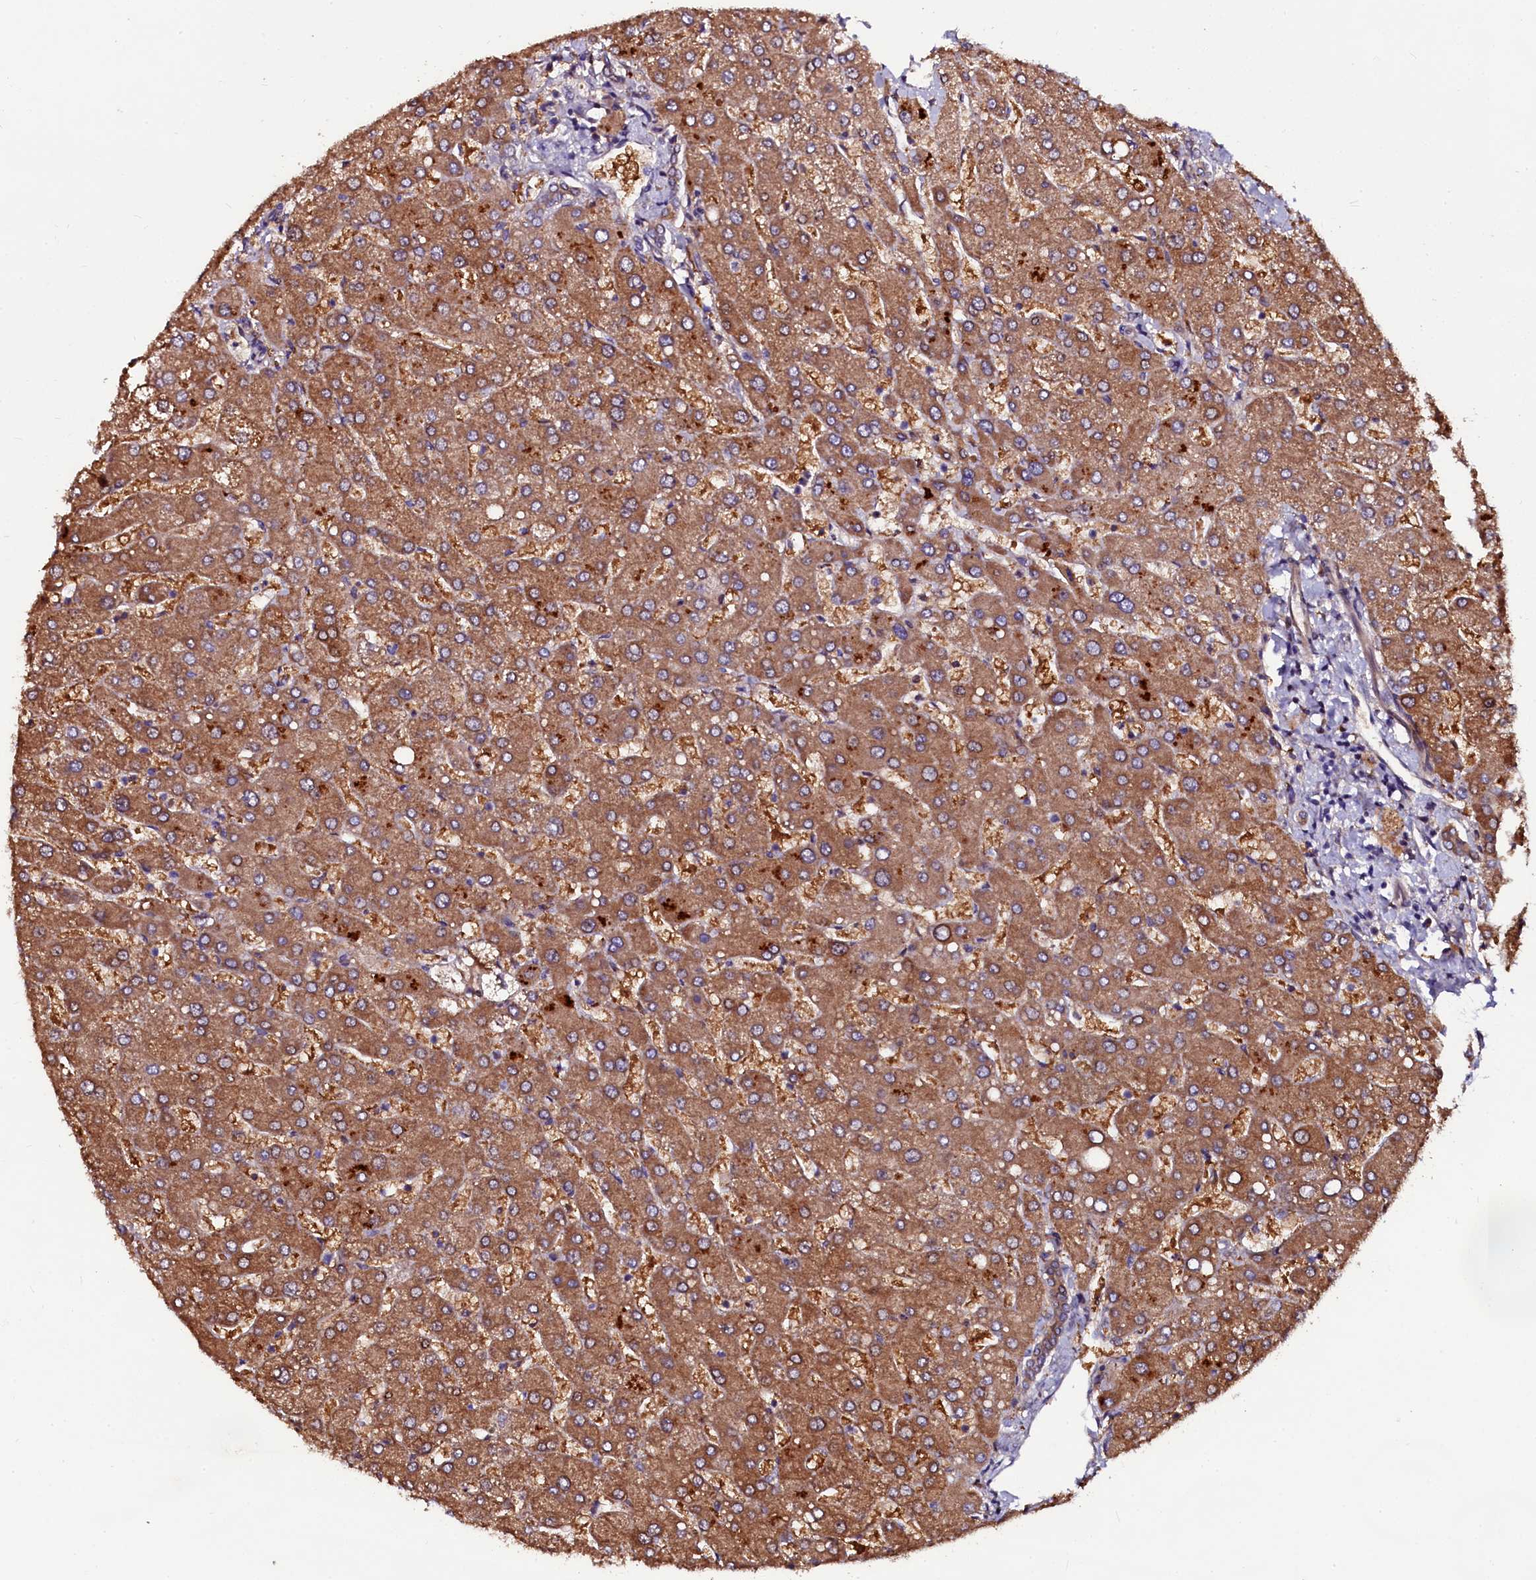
{"staining": {"intensity": "moderate", "quantity": ">75%", "location": "cytoplasmic/membranous"}, "tissue": "liver", "cell_type": "Cholangiocytes", "image_type": "normal", "snomed": [{"axis": "morphology", "description": "Normal tissue, NOS"}, {"axis": "topography", "description": "Liver"}], "caption": "Immunohistochemical staining of benign human liver shows medium levels of moderate cytoplasmic/membranous positivity in approximately >75% of cholangiocytes. (DAB (3,3'-diaminobenzidine) IHC, brown staining for protein, blue staining for nuclei).", "gene": "APPL2", "patient": {"sex": "male", "age": 55}}